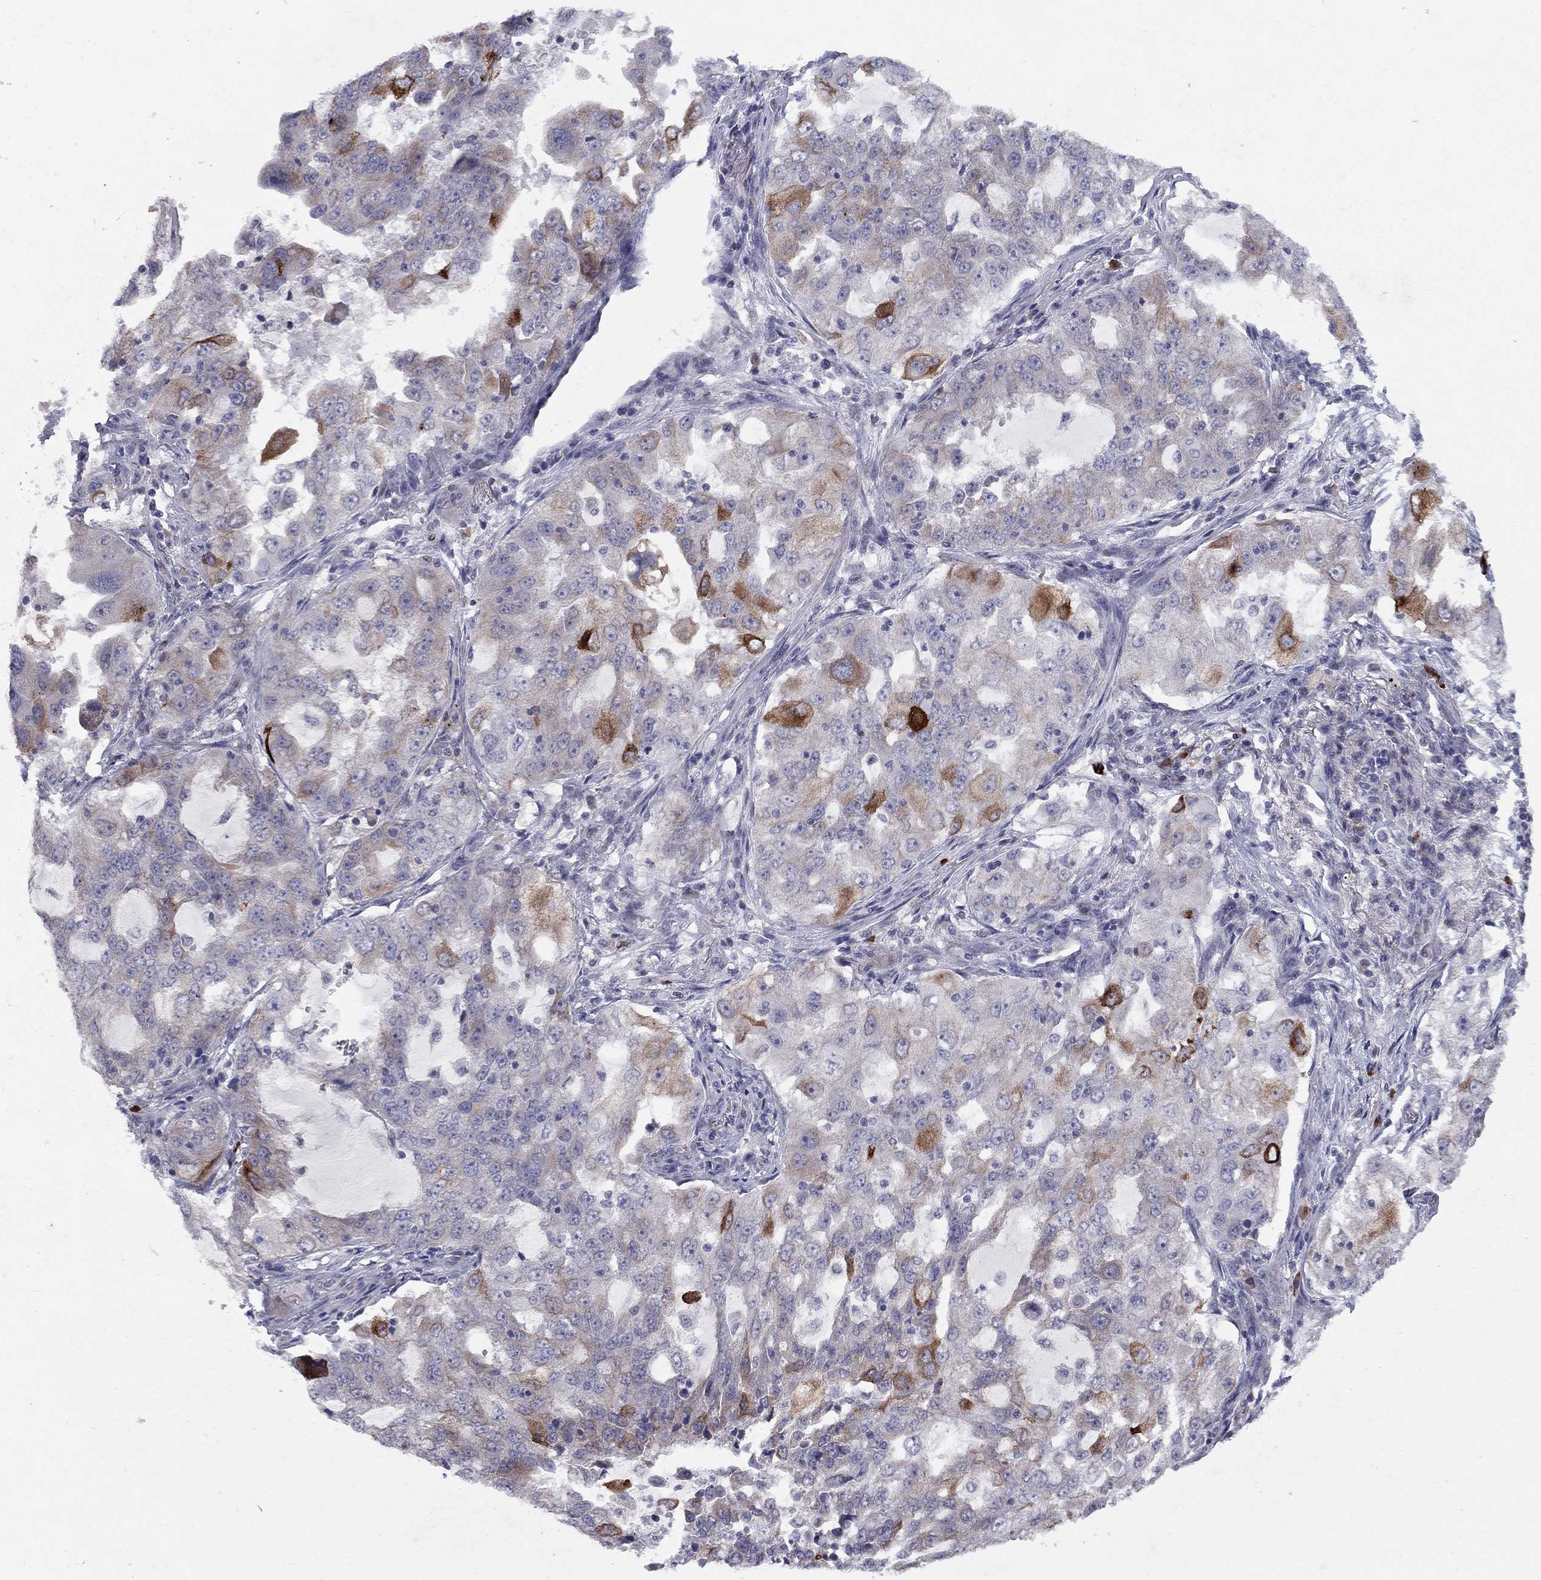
{"staining": {"intensity": "strong", "quantity": "<25%", "location": "cytoplasmic/membranous"}, "tissue": "lung cancer", "cell_type": "Tumor cells", "image_type": "cancer", "snomed": [{"axis": "morphology", "description": "Adenocarcinoma, NOS"}, {"axis": "topography", "description": "Lung"}], "caption": "Immunohistochemistry (DAB (3,3'-diaminobenzidine)) staining of human lung adenocarcinoma displays strong cytoplasmic/membranous protein staining in approximately <25% of tumor cells. (DAB IHC with brightfield microscopy, high magnification).", "gene": "NTRK2", "patient": {"sex": "female", "age": 61}}